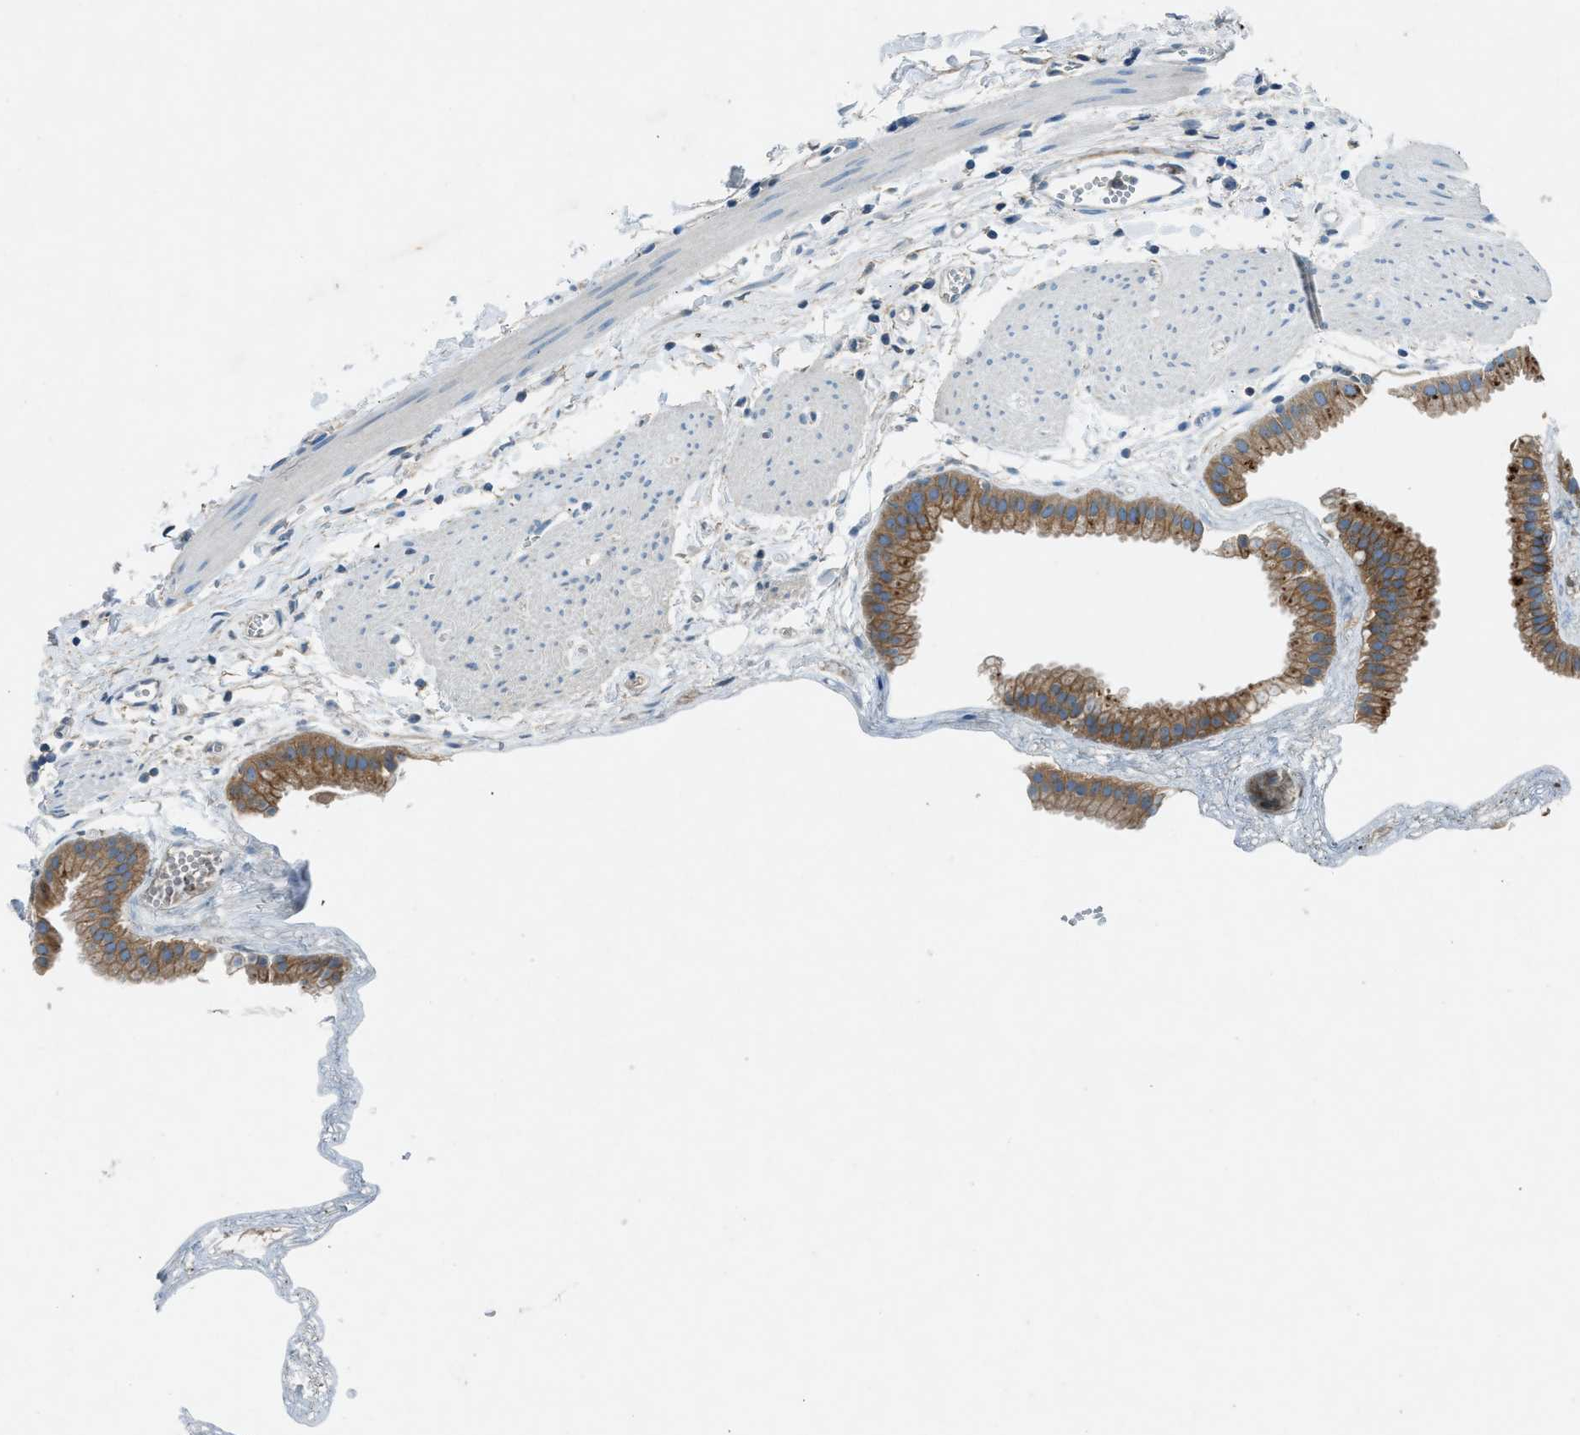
{"staining": {"intensity": "moderate", "quantity": ">75%", "location": "cytoplasmic/membranous"}, "tissue": "gallbladder", "cell_type": "Glandular cells", "image_type": "normal", "snomed": [{"axis": "morphology", "description": "Normal tissue, NOS"}, {"axis": "topography", "description": "Gallbladder"}], "caption": "Immunohistochemical staining of unremarkable human gallbladder exhibits >75% levels of moderate cytoplasmic/membranous protein positivity in approximately >75% of glandular cells. (DAB IHC, brown staining for protein, blue staining for nuclei).", "gene": "BMP1", "patient": {"sex": "female", "age": 64}}